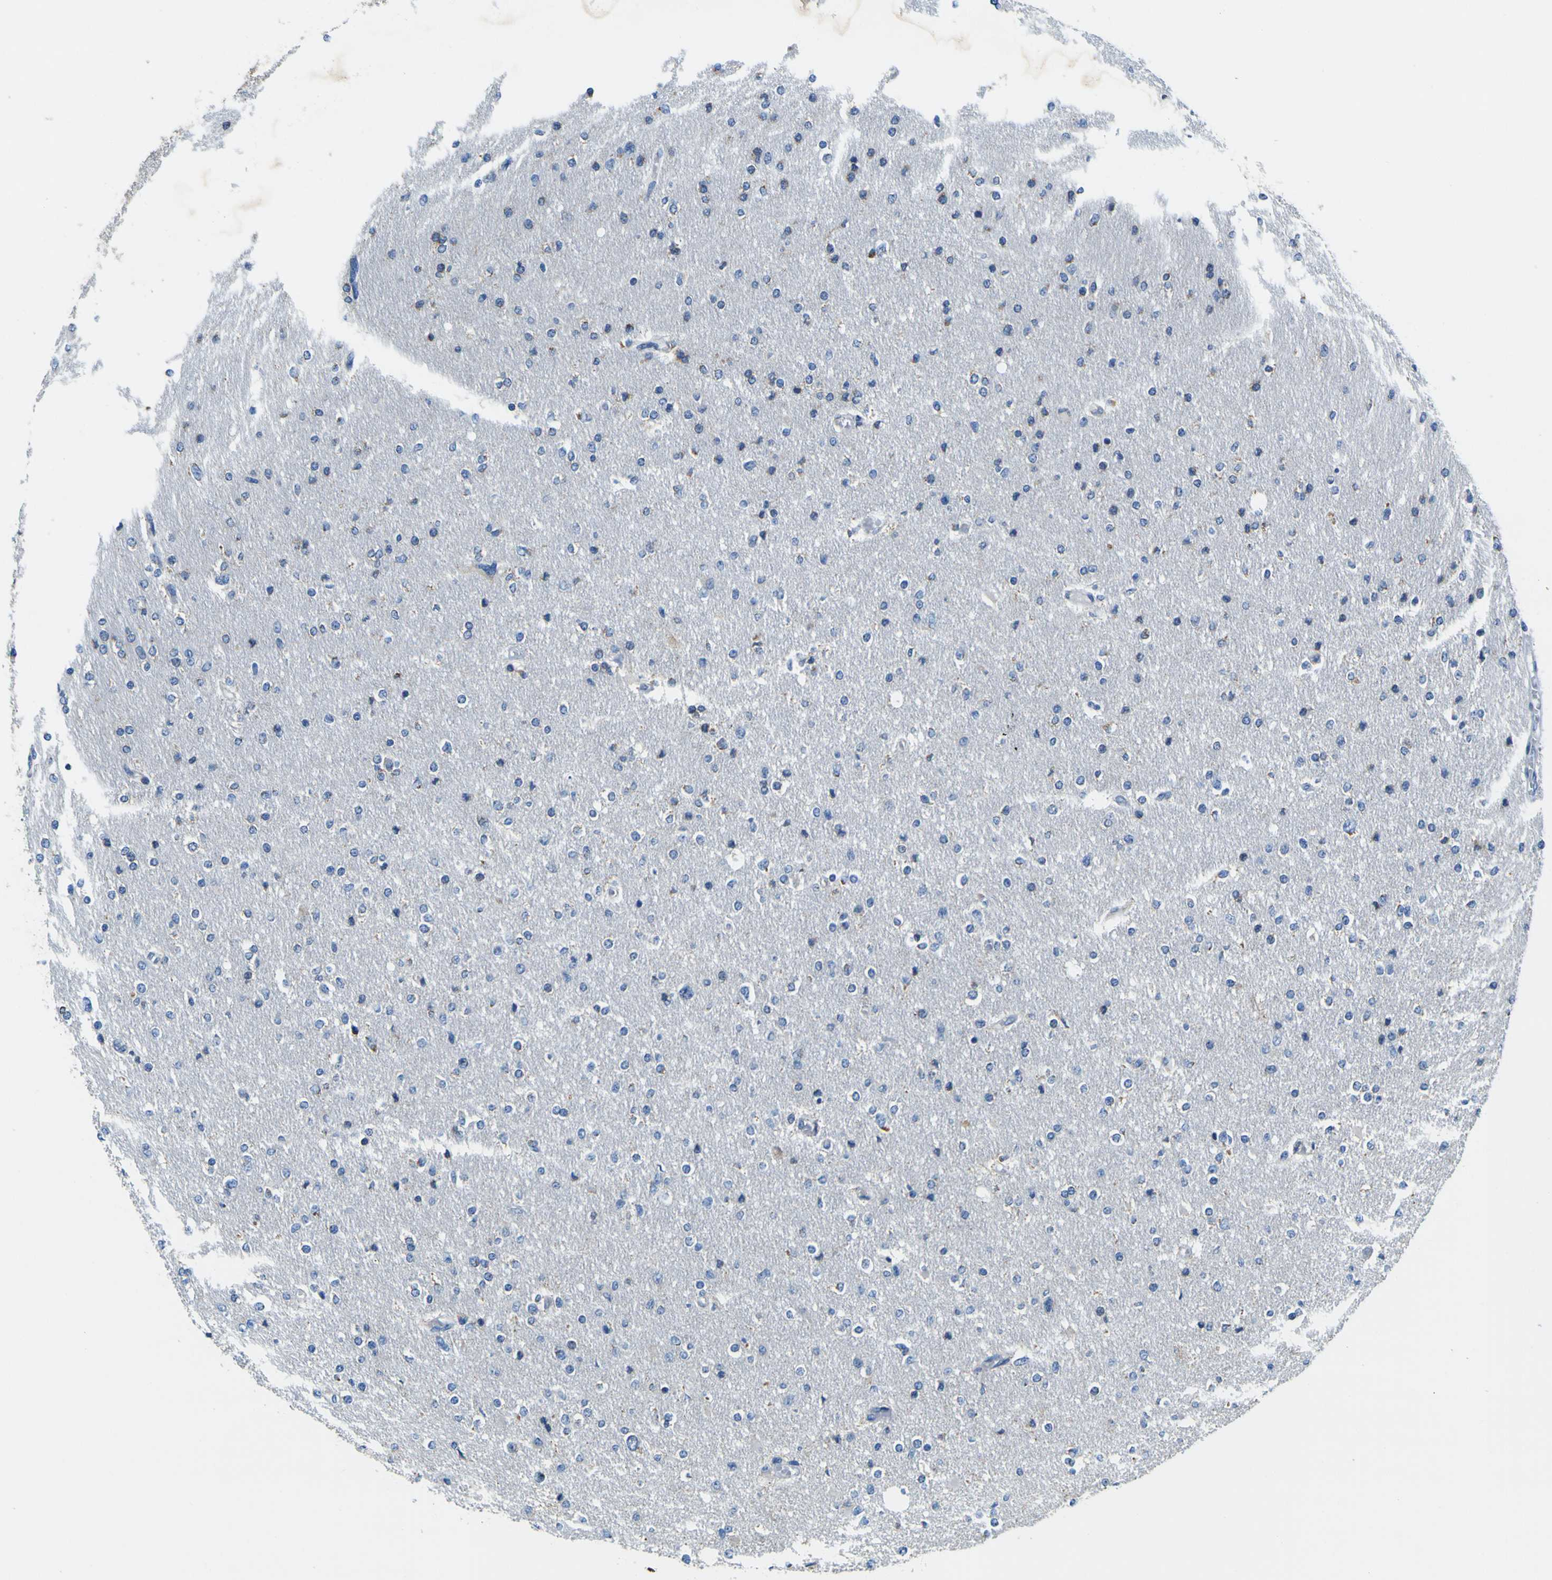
{"staining": {"intensity": "negative", "quantity": "none", "location": "none"}, "tissue": "glioma", "cell_type": "Tumor cells", "image_type": "cancer", "snomed": [{"axis": "morphology", "description": "Glioma, malignant, High grade"}, {"axis": "topography", "description": "Cerebral cortex"}], "caption": "IHC of malignant high-grade glioma displays no positivity in tumor cells. (Immunohistochemistry, brightfield microscopy, high magnification).", "gene": "LRP4", "patient": {"sex": "female", "age": 36}}